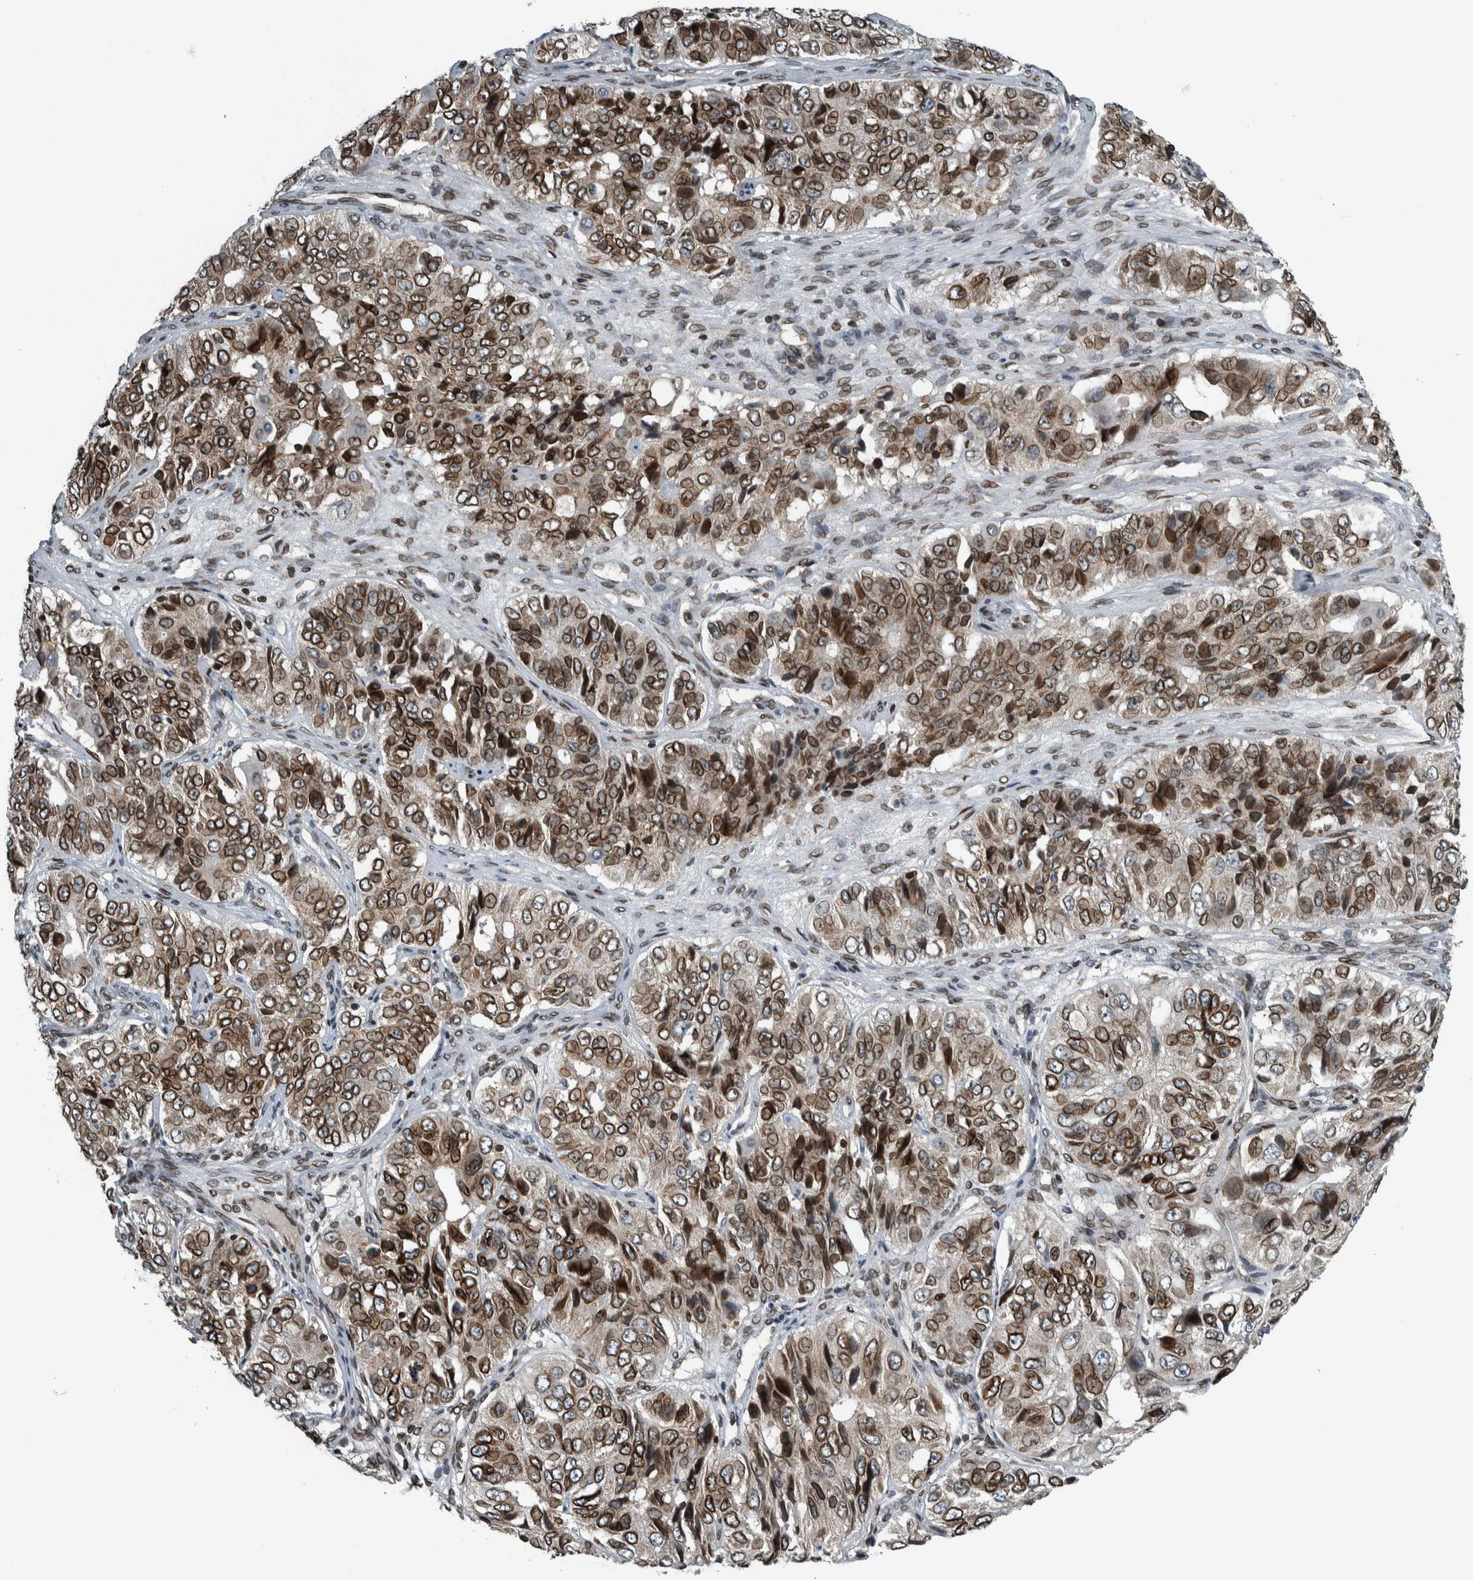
{"staining": {"intensity": "strong", "quantity": ">75%", "location": "cytoplasmic/membranous,nuclear"}, "tissue": "ovarian cancer", "cell_type": "Tumor cells", "image_type": "cancer", "snomed": [{"axis": "morphology", "description": "Carcinoma, endometroid"}, {"axis": "topography", "description": "Ovary"}], "caption": "This is an image of immunohistochemistry staining of endometroid carcinoma (ovarian), which shows strong staining in the cytoplasmic/membranous and nuclear of tumor cells.", "gene": "FAM135B", "patient": {"sex": "female", "age": 51}}